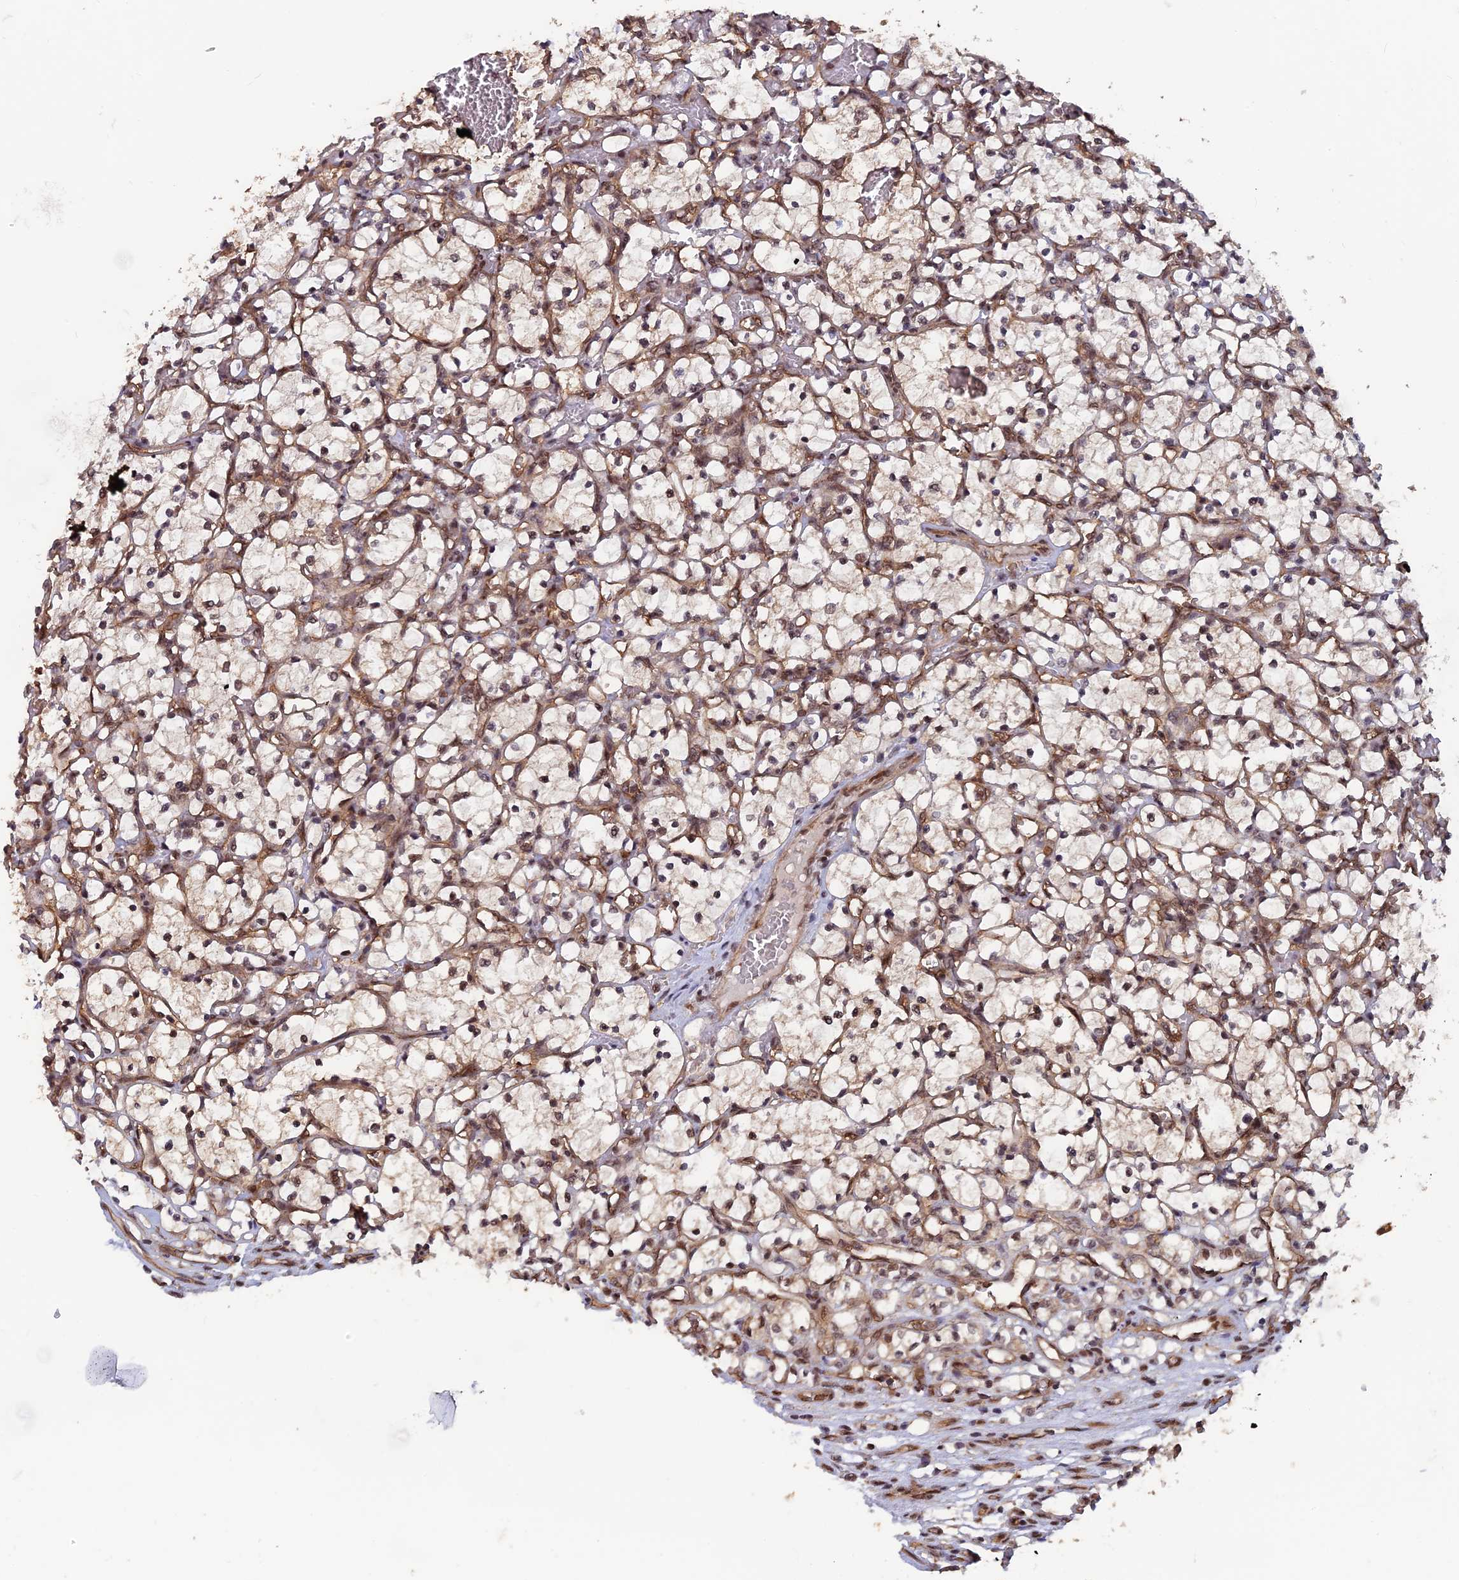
{"staining": {"intensity": "weak", "quantity": "25%-75%", "location": "nuclear"}, "tissue": "renal cancer", "cell_type": "Tumor cells", "image_type": "cancer", "snomed": [{"axis": "morphology", "description": "Adenocarcinoma, NOS"}, {"axis": "topography", "description": "Kidney"}], "caption": "DAB (3,3'-diaminobenzidine) immunohistochemical staining of renal cancer exhibits weak nuclear protein staining in about 25%-75% of tumor cells.", "gene": "FAM53C", "patient": {"sex": "female", "age": 69}}